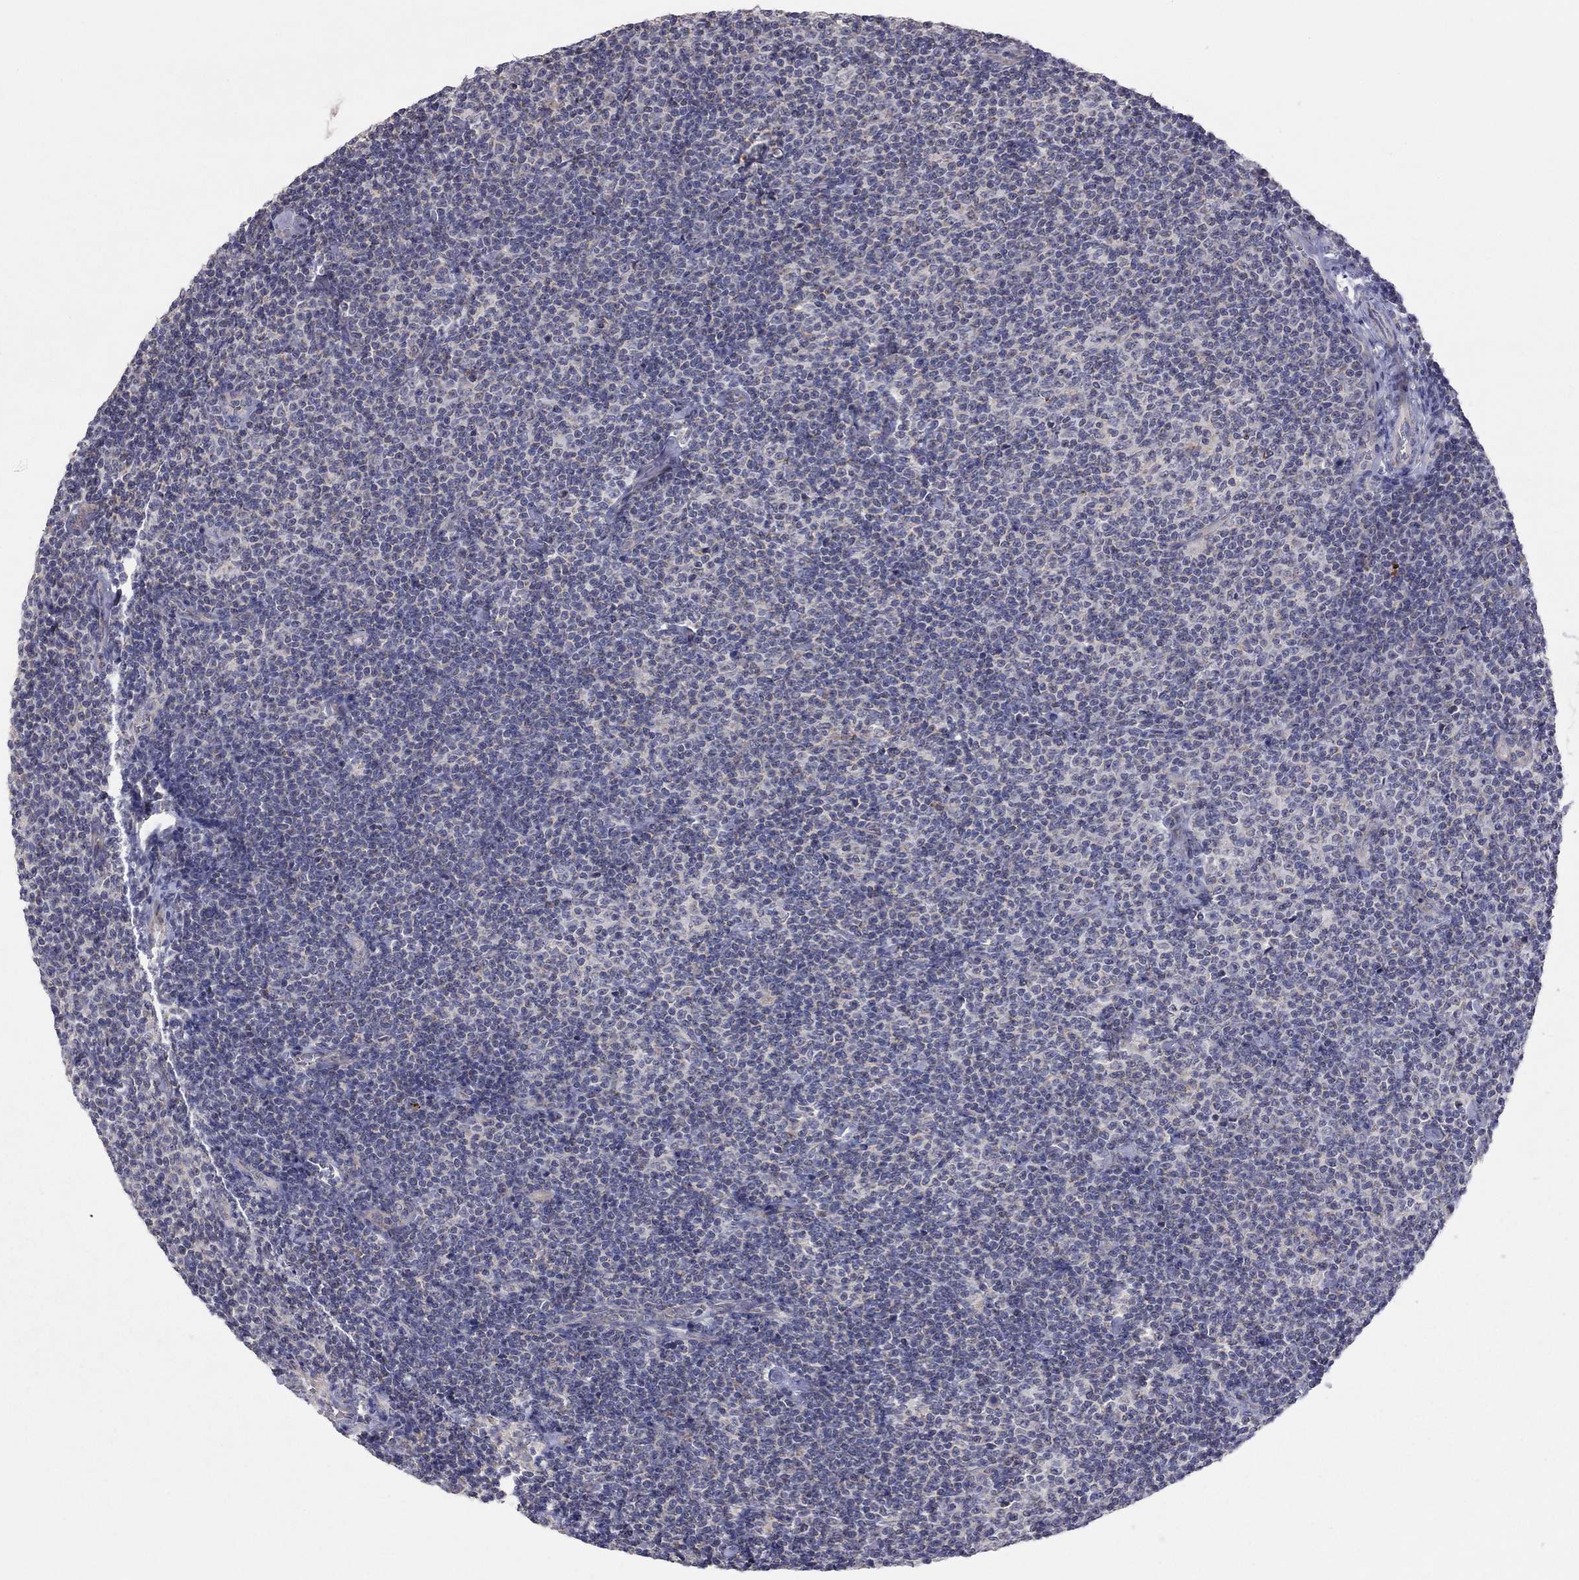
{"staining": {"intensity": "negative", "quantity": "none", "location": "none"}, "tissue": "lymphoma", "cell_type": "Tumor cells", "image_type": "cancer", "snomed": [{"axis": "morphology", "description": "Malignant lymphoma, non-Hodgkin's type, Low grade"}, {"axis": "topography", "description": "Lymph node"}], "caption": "DAB immunohistochemical staining of human low-grade malignant lymphoma, non-Hodgkin's type exhibits no significant positivity in tumor cells.", "gene": "CRACDL", "patient": {"sex": "male", "age": 81}}